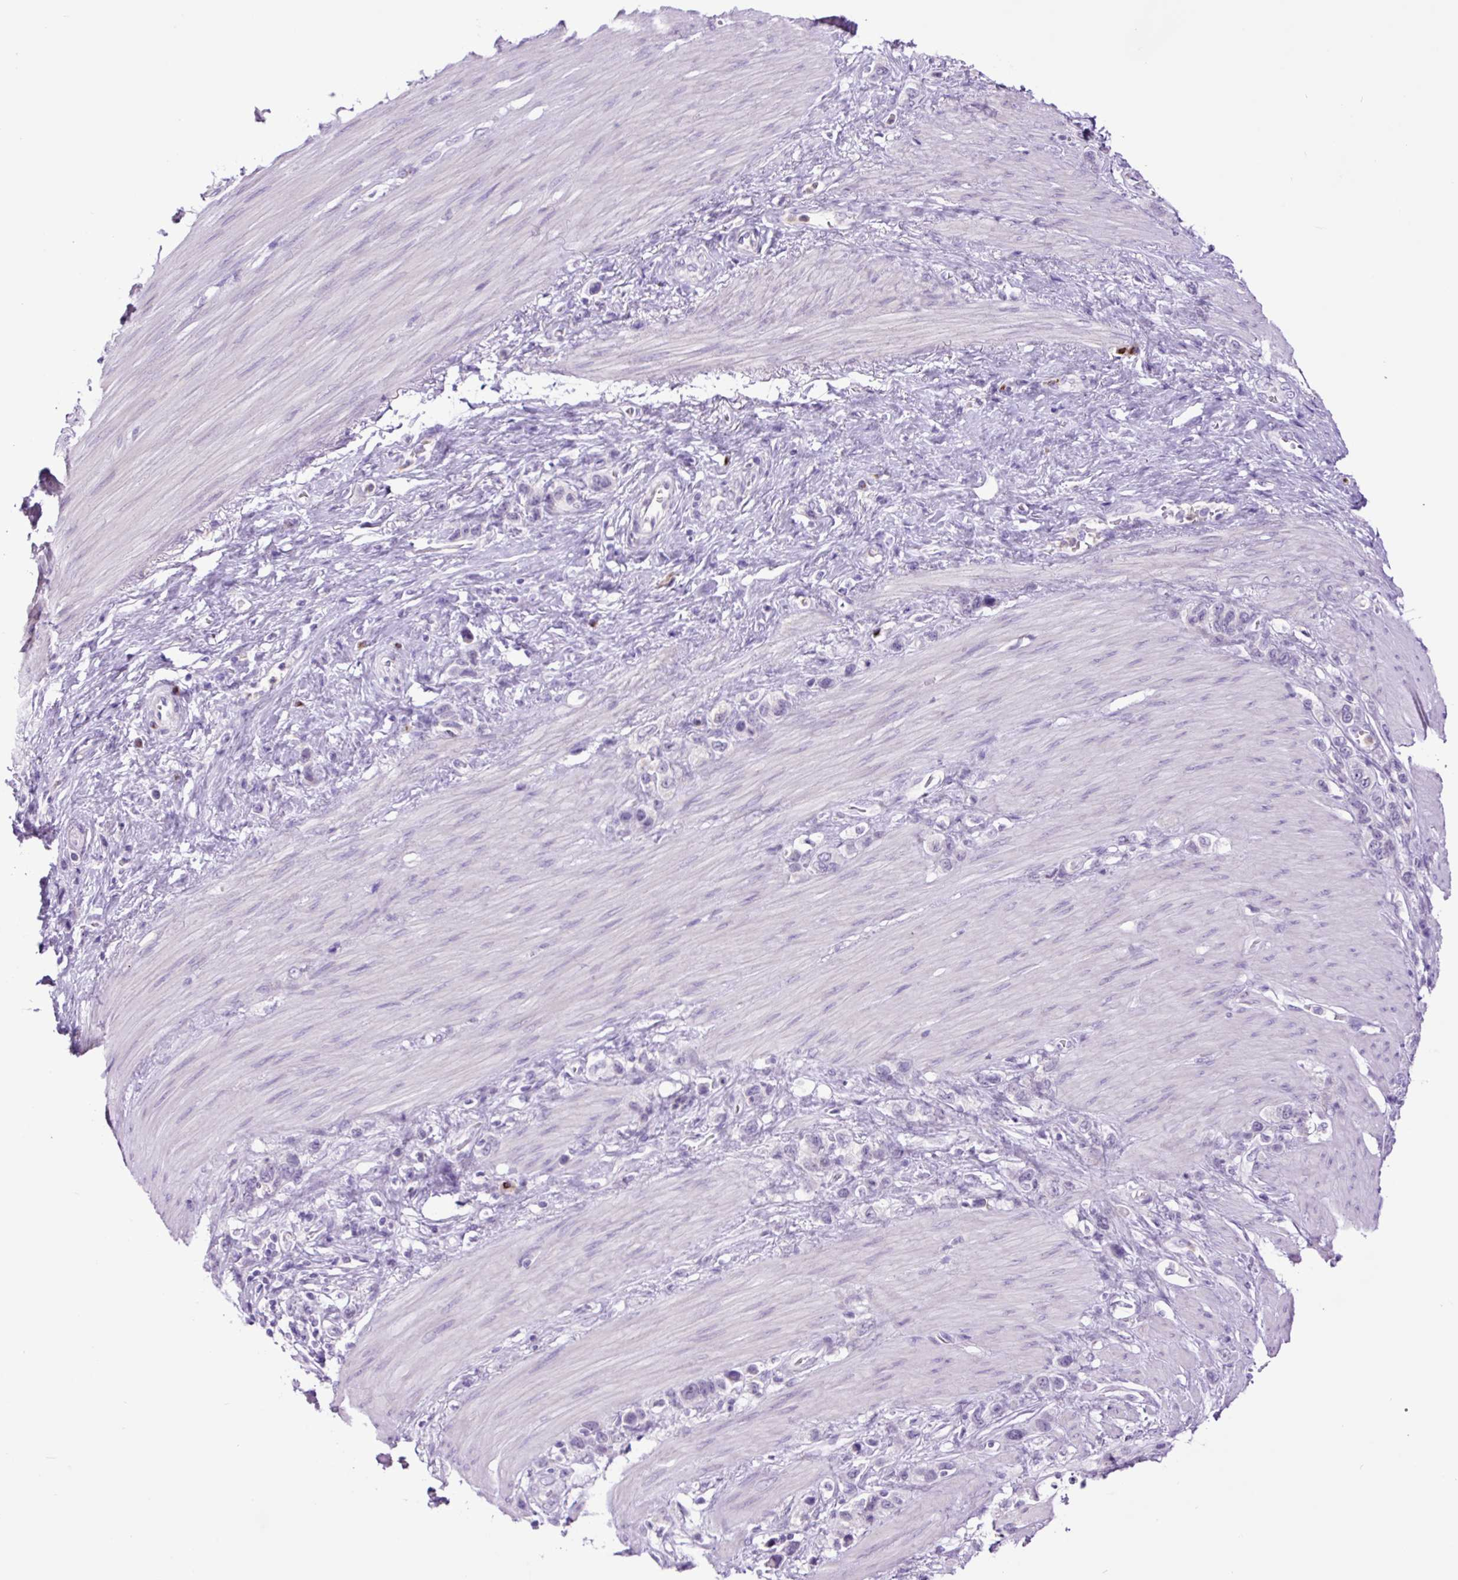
{"staining": {"intensity": "negative", "quantity": "none", "location": "none"}, "tissue": "stomach cancer", "cell_type": "Tumor cells", "image_type": "cancer", "snomed": [{"axis": "morphology", "description": "Adenocarcinoma, NOS"}, {"axis": "morphology", "description": "Adenocarcinoma, High grade"}, {"axis": "topography", "description": "Stomach, upper"}, {"axis": "topography", "description": "Stomach, lower"}], "caption": "Immunohistochemistry (IHC) micrograph of neoplastic tissue: adenocarcinoma (stomach) stained with DAB exhibits no significant protein staining in tumor cells.", "gene": "MFSD3", "patient": {"sex": "female", "age": 65}}